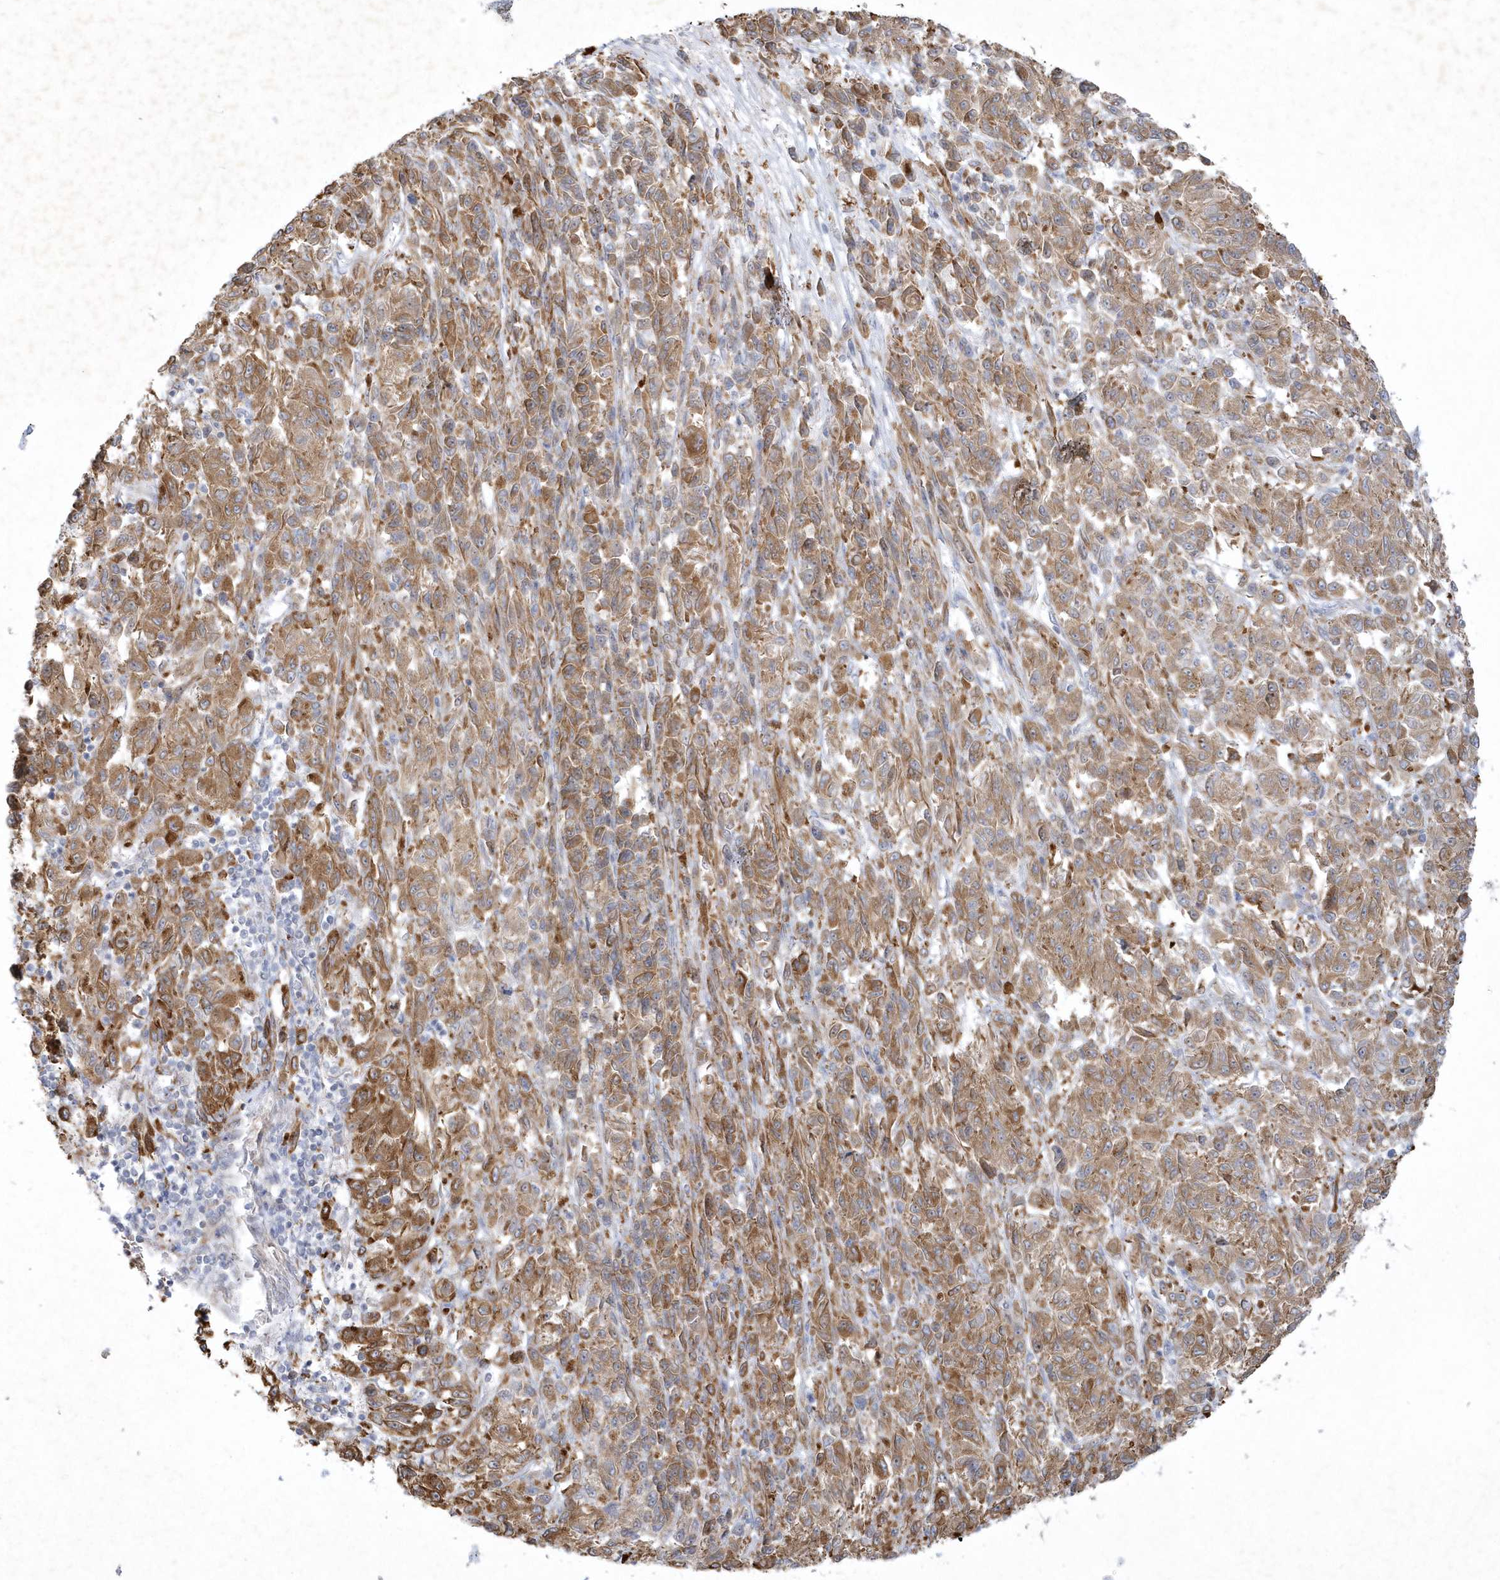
{"staining": {"intensity": "moderate", "quantity": ">75%", "location": "cytoplasmic/membranous"}, "tissue": "melanoma", "cell_type": "Tumor cells", "image_type": "cancer", "snomed": [{"axis": "morphology", "description": "Malignant melanoma, Metastatic site"}, {"axis": "topography", "description": "Lung"}], "caption": "Melanoma stained for a protein (brown) reveals moderate cytoplasmic/membranous positive positivity in approximately >75% of tumor cells.", "gene": "LARS1", "patient": {"sex": "male", "age": 64}}